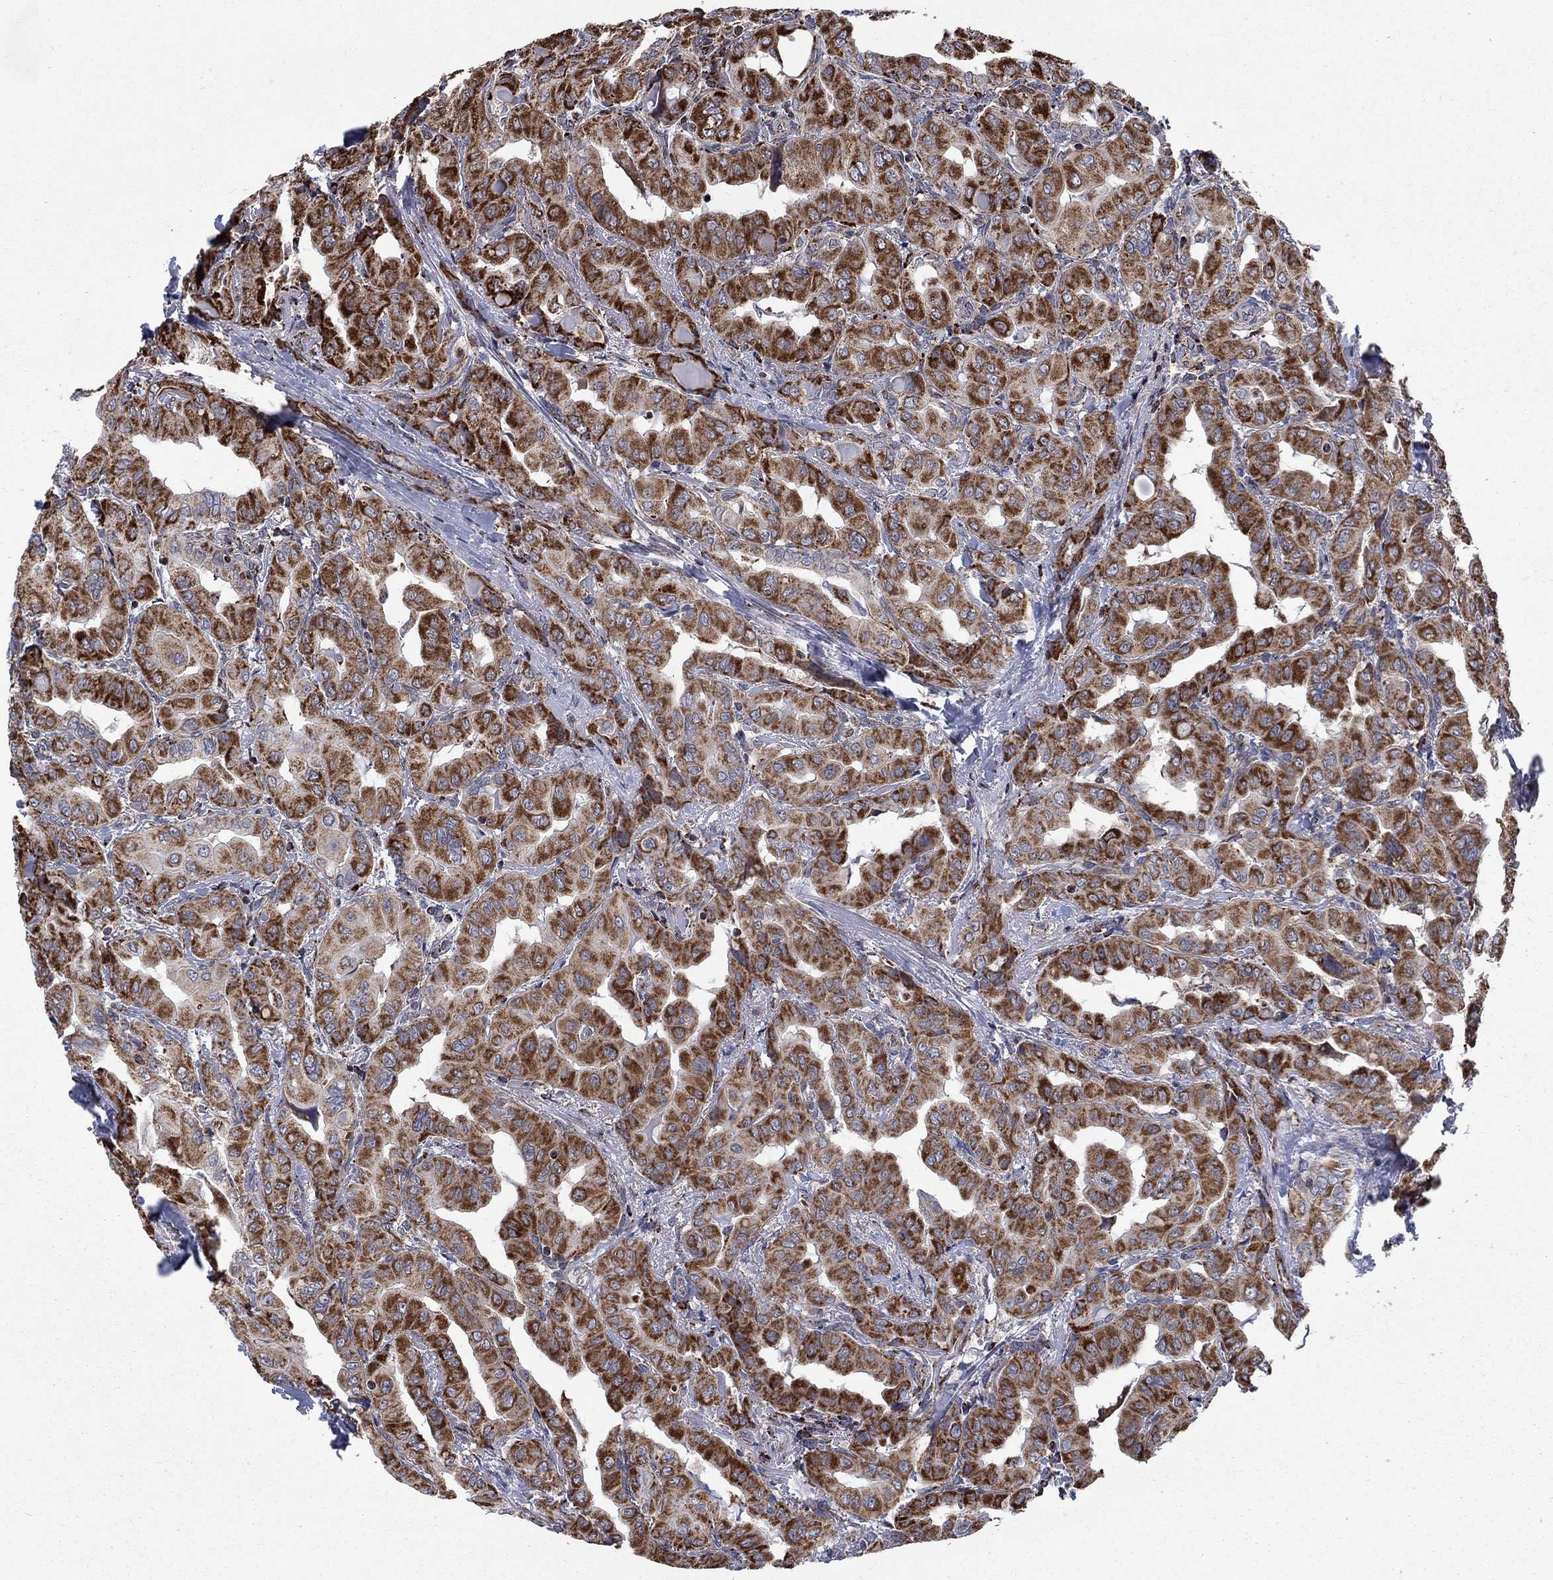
{"staining": {"intensity": "strong", "quantity": ">75%", "location": "cytoplasmic/membranous"}, "tissue": "thyroid cancer", "cell_type": "Tumor cells", "image_type": "cancer", "snomed": [{"axis": "morphology", "description": "Normal tissue, NOS"}, {"axis": "morphology", "description": "Papillary adenocarcinoma, NOS"}, {"axis": "topography", "description": "Thyroid gland"}], "caption": "Immunohistochemical staining of thyroid cancer exhibits high levels of strong cytoplasmic/membranous protein positivity in approximately >75% of tumor cells.", "gene": "MOAP1", "patient": {"sex": "female", "age": 66}}